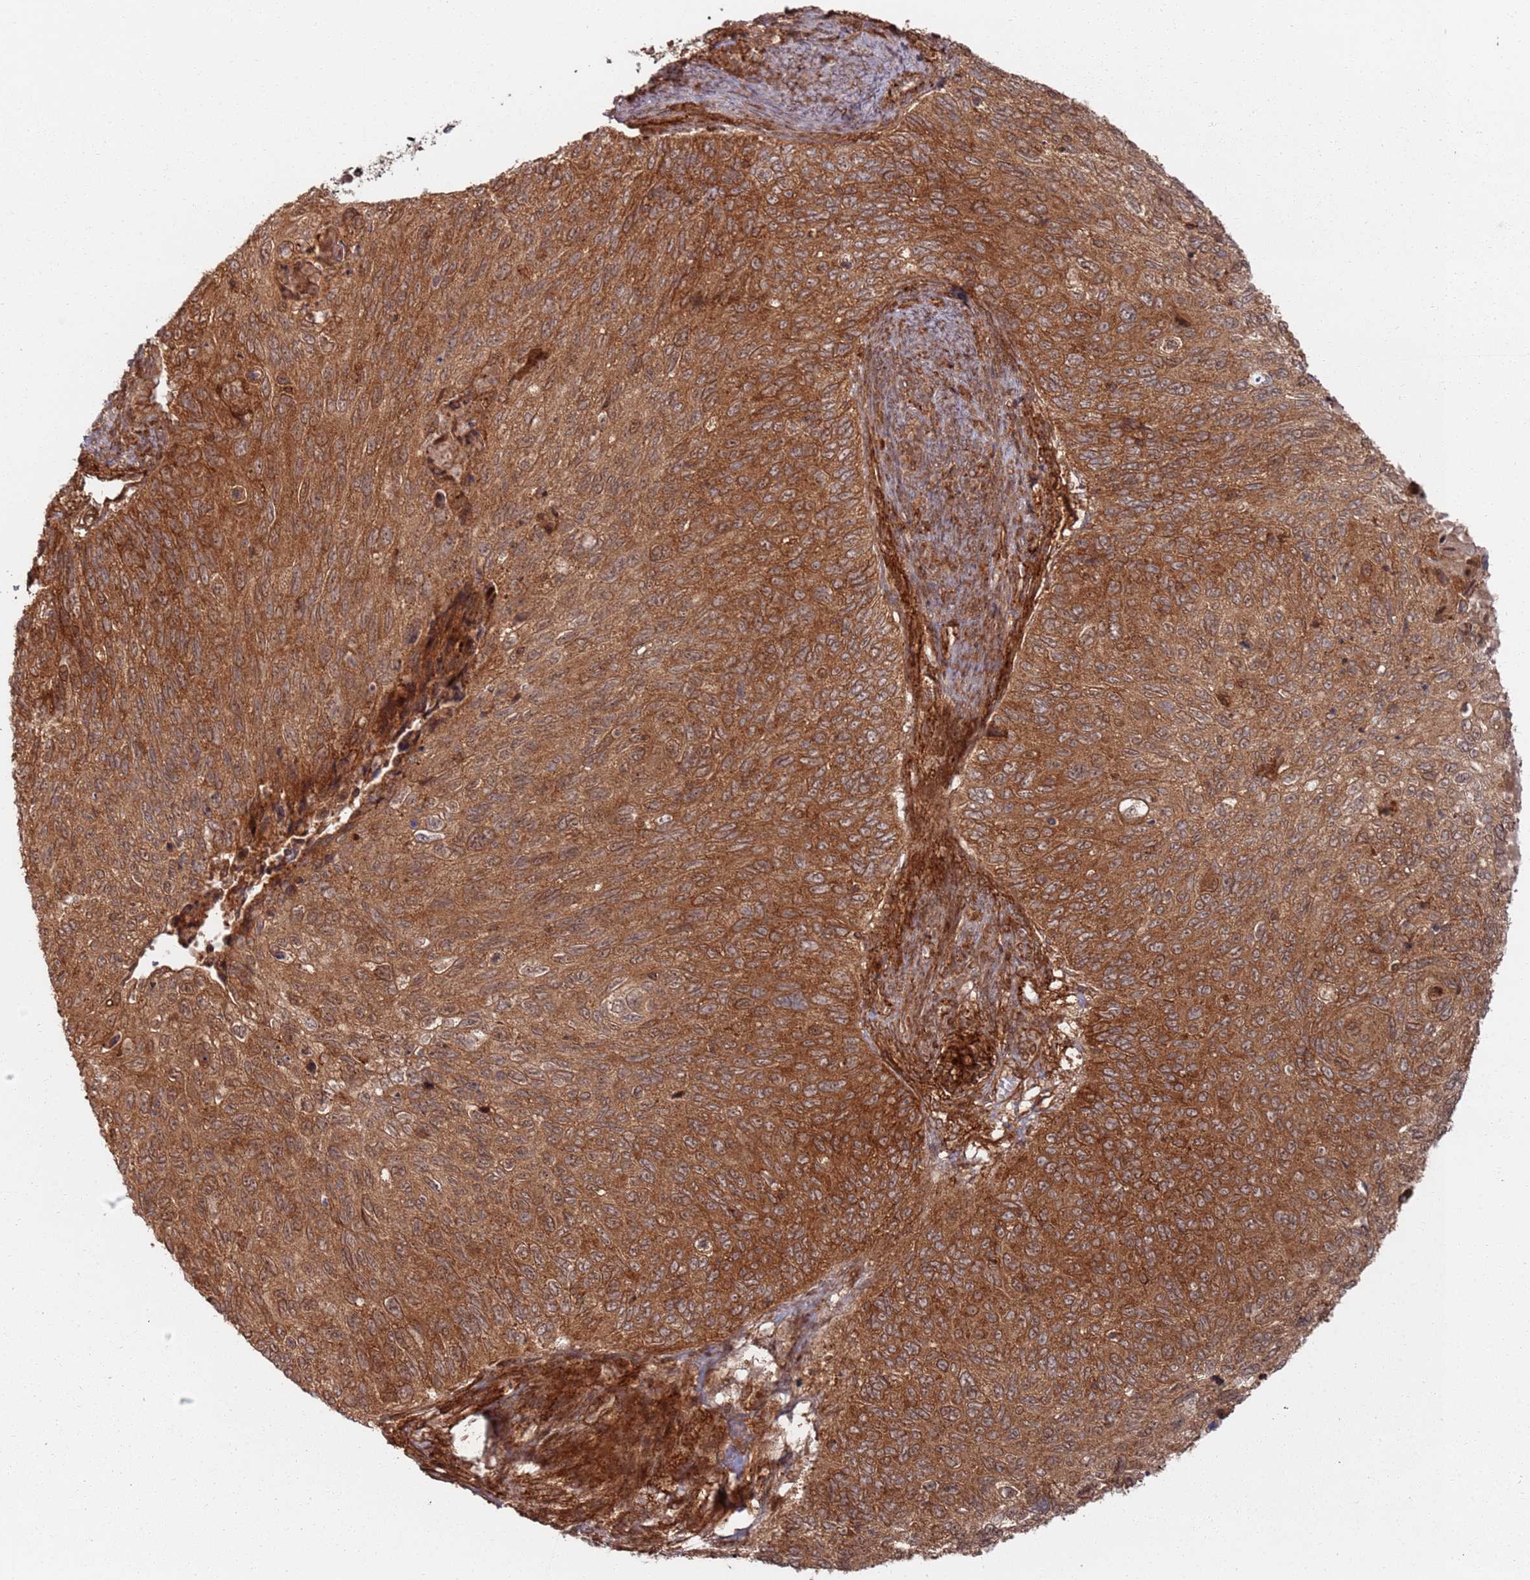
{"staining": {"intensity": "strong", "quantity": ">75%", "location": "cytoplasmic/membranous"}, "tissue": "cervical cancer", "cell_type": "Tumor cells", "image_type": "cancer", "snomed": [{"axis": "morphology", "description": "Squamous cell carcinoma, NOS"}, {"axis": "topography", "description": "Cervix"}], "caption": "Brown immunohistochemical staining in cervical squamous cell carcinoma shows strong cytoplasmic/membranous expression in approximately >75% of tumor cells. (Brightfield microscopy of DAB IHC at high magnification).", "gene": "PIH1D1", "patient": {"sex": "female", "age": 70}}